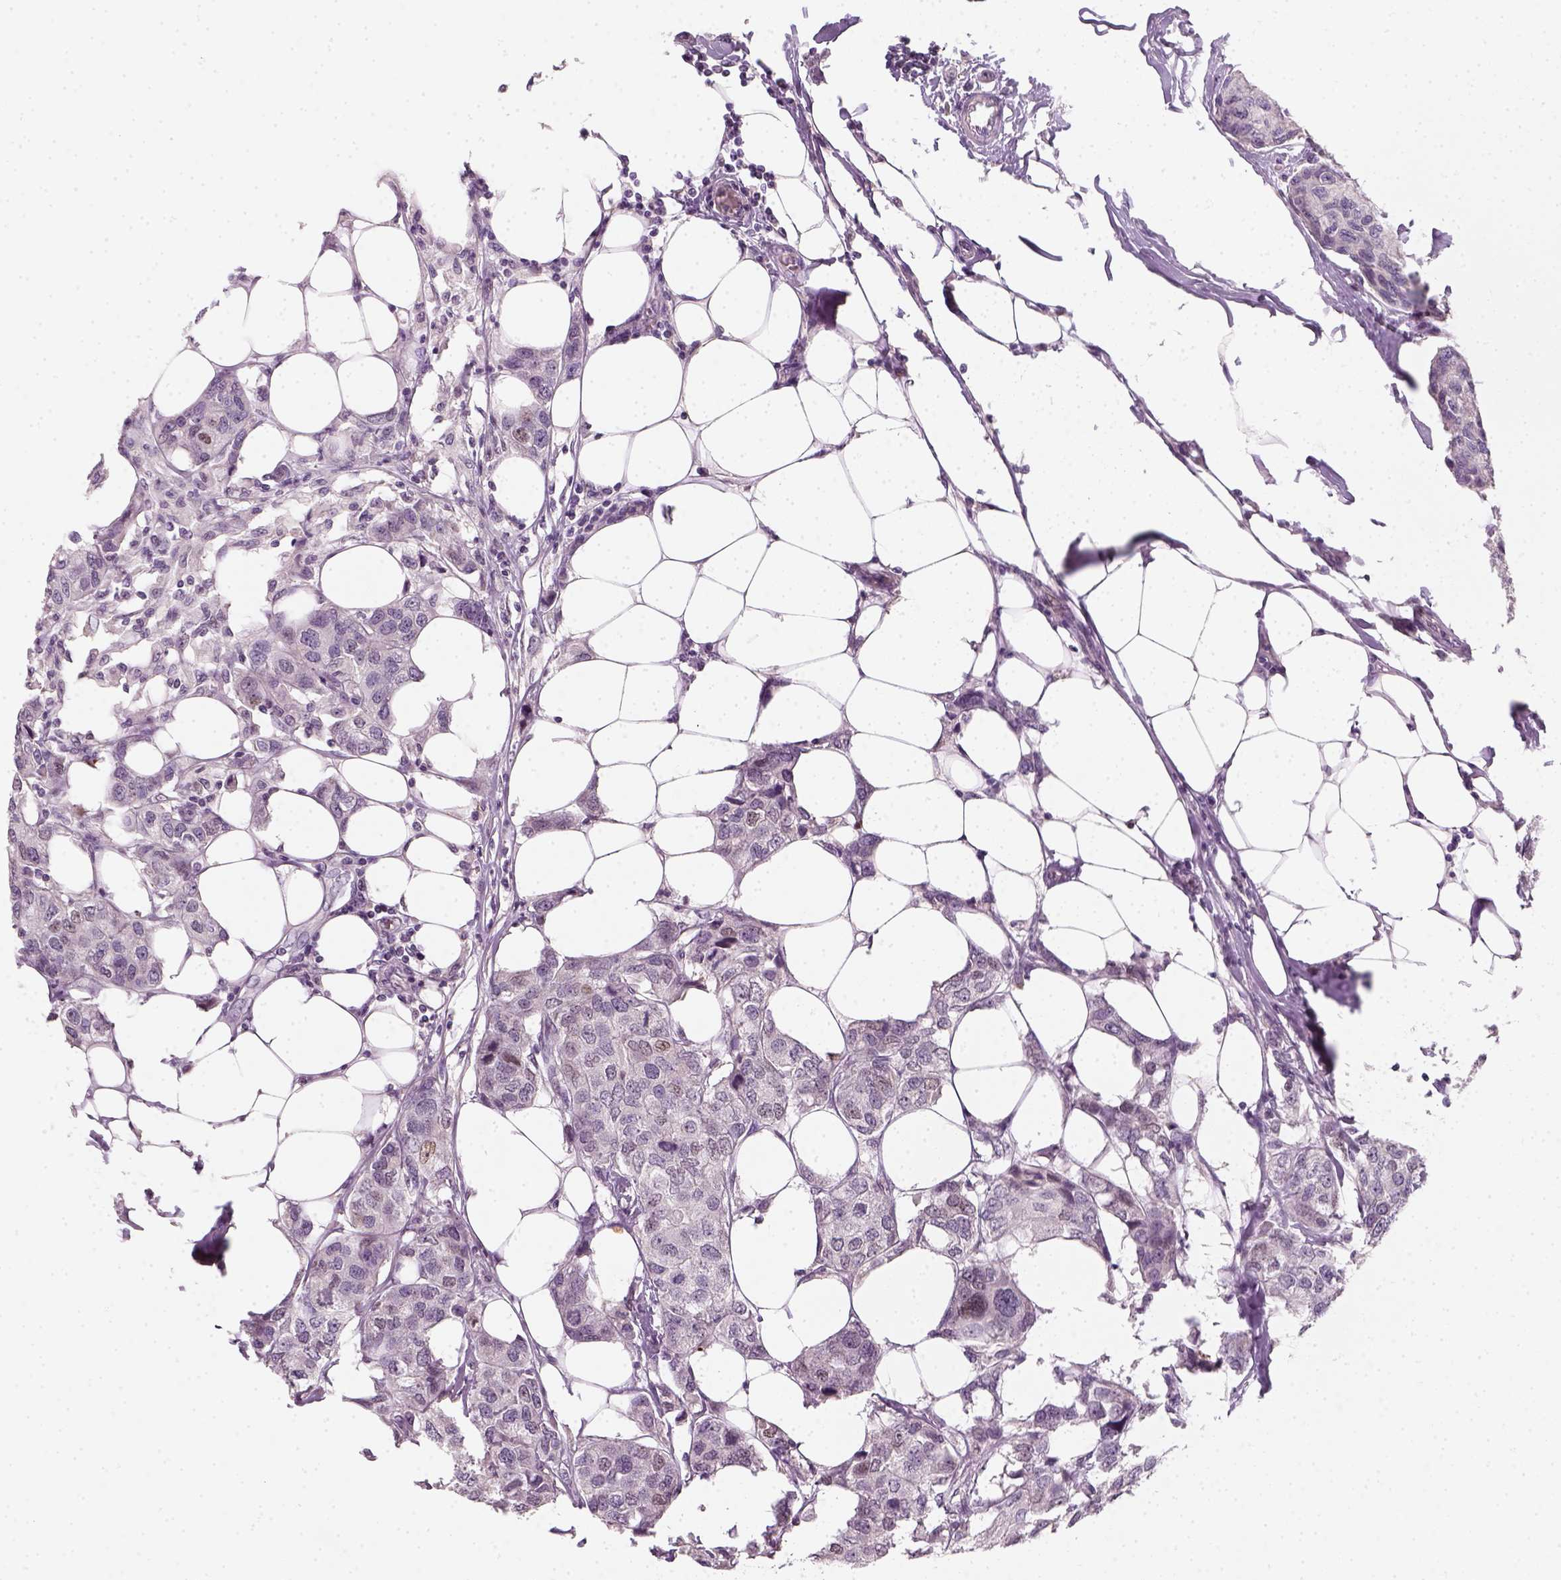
{"staining": {"intensity": "negative", "quantity": "none", "location": "none"}, "tissue": "breast cancer", "cell_type": "Tumor cells", "image_type": "cancer", "snomed": [{"axis": "morphology", "description": "Duct carcinoma"}, {"axis": "topography", "description": "Breast"}], "caption": "DAB immunohistochemical staining of breast invasive ductal carcinoma reveals no significant staining in tumor cells. (DAB (3,3'-diaminobenzidine) immunohistochemistry (IHC) visualized using brightfield microscopy, high magnification).", "gene": "TP53", "patient": {"sex": "female", "age": 80}}